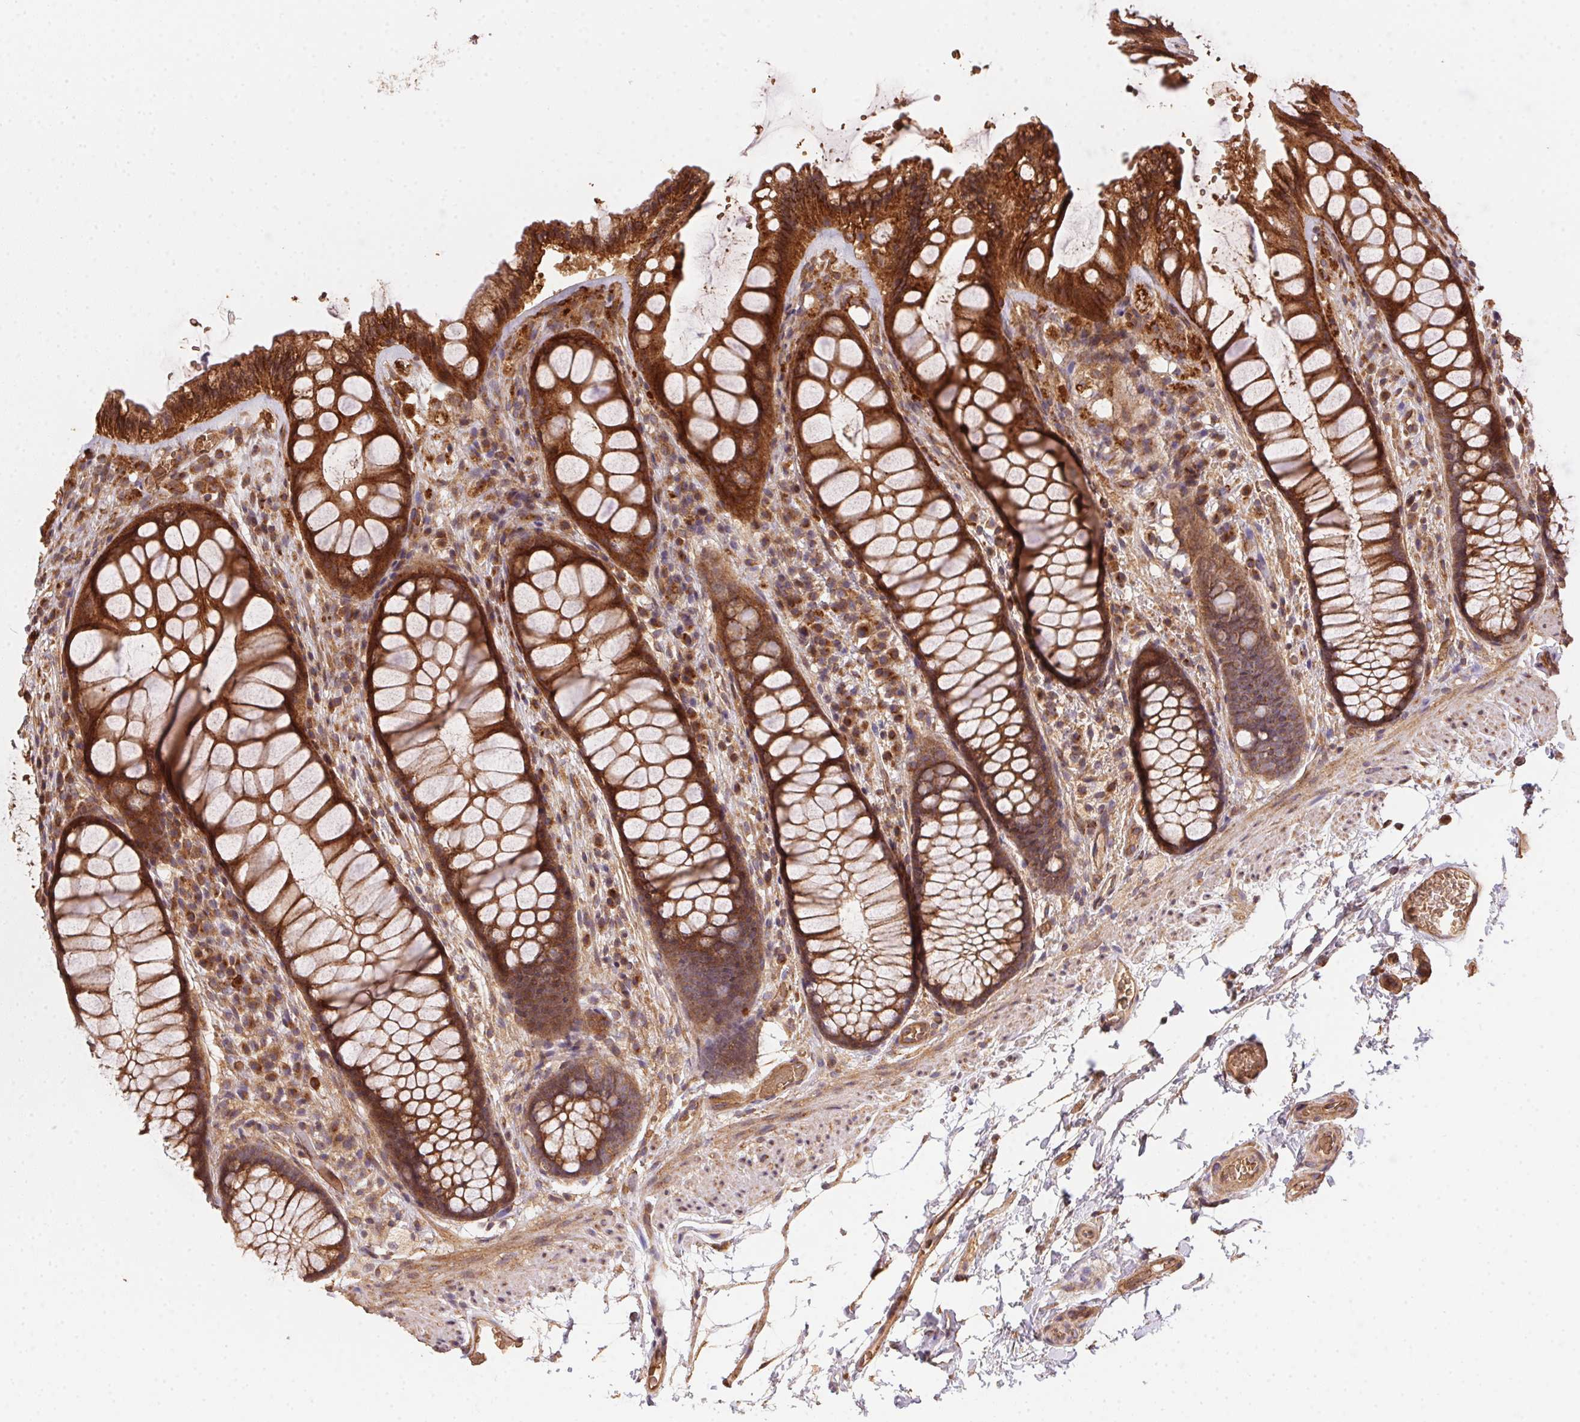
{"staining": {"intensity": "strong", "quantity": ">75%", "location": "cytoplasmic/membranous"}, "tissue": "rectum", "cell_type": "Glandular cells", "image_type": "normal", "snomed": [{"axis": "morphology", "description": "Normal tissue, NOS"}, {"axis": "topography", "description": "Rectum"}], "caption": "Rectum stained with DAB IHC displays high levels of strong cytoplasmic/membranous expression in about >75% of glandular cells.", "gene": "USE1", "patient": {"sex": "female", "age": 62}}